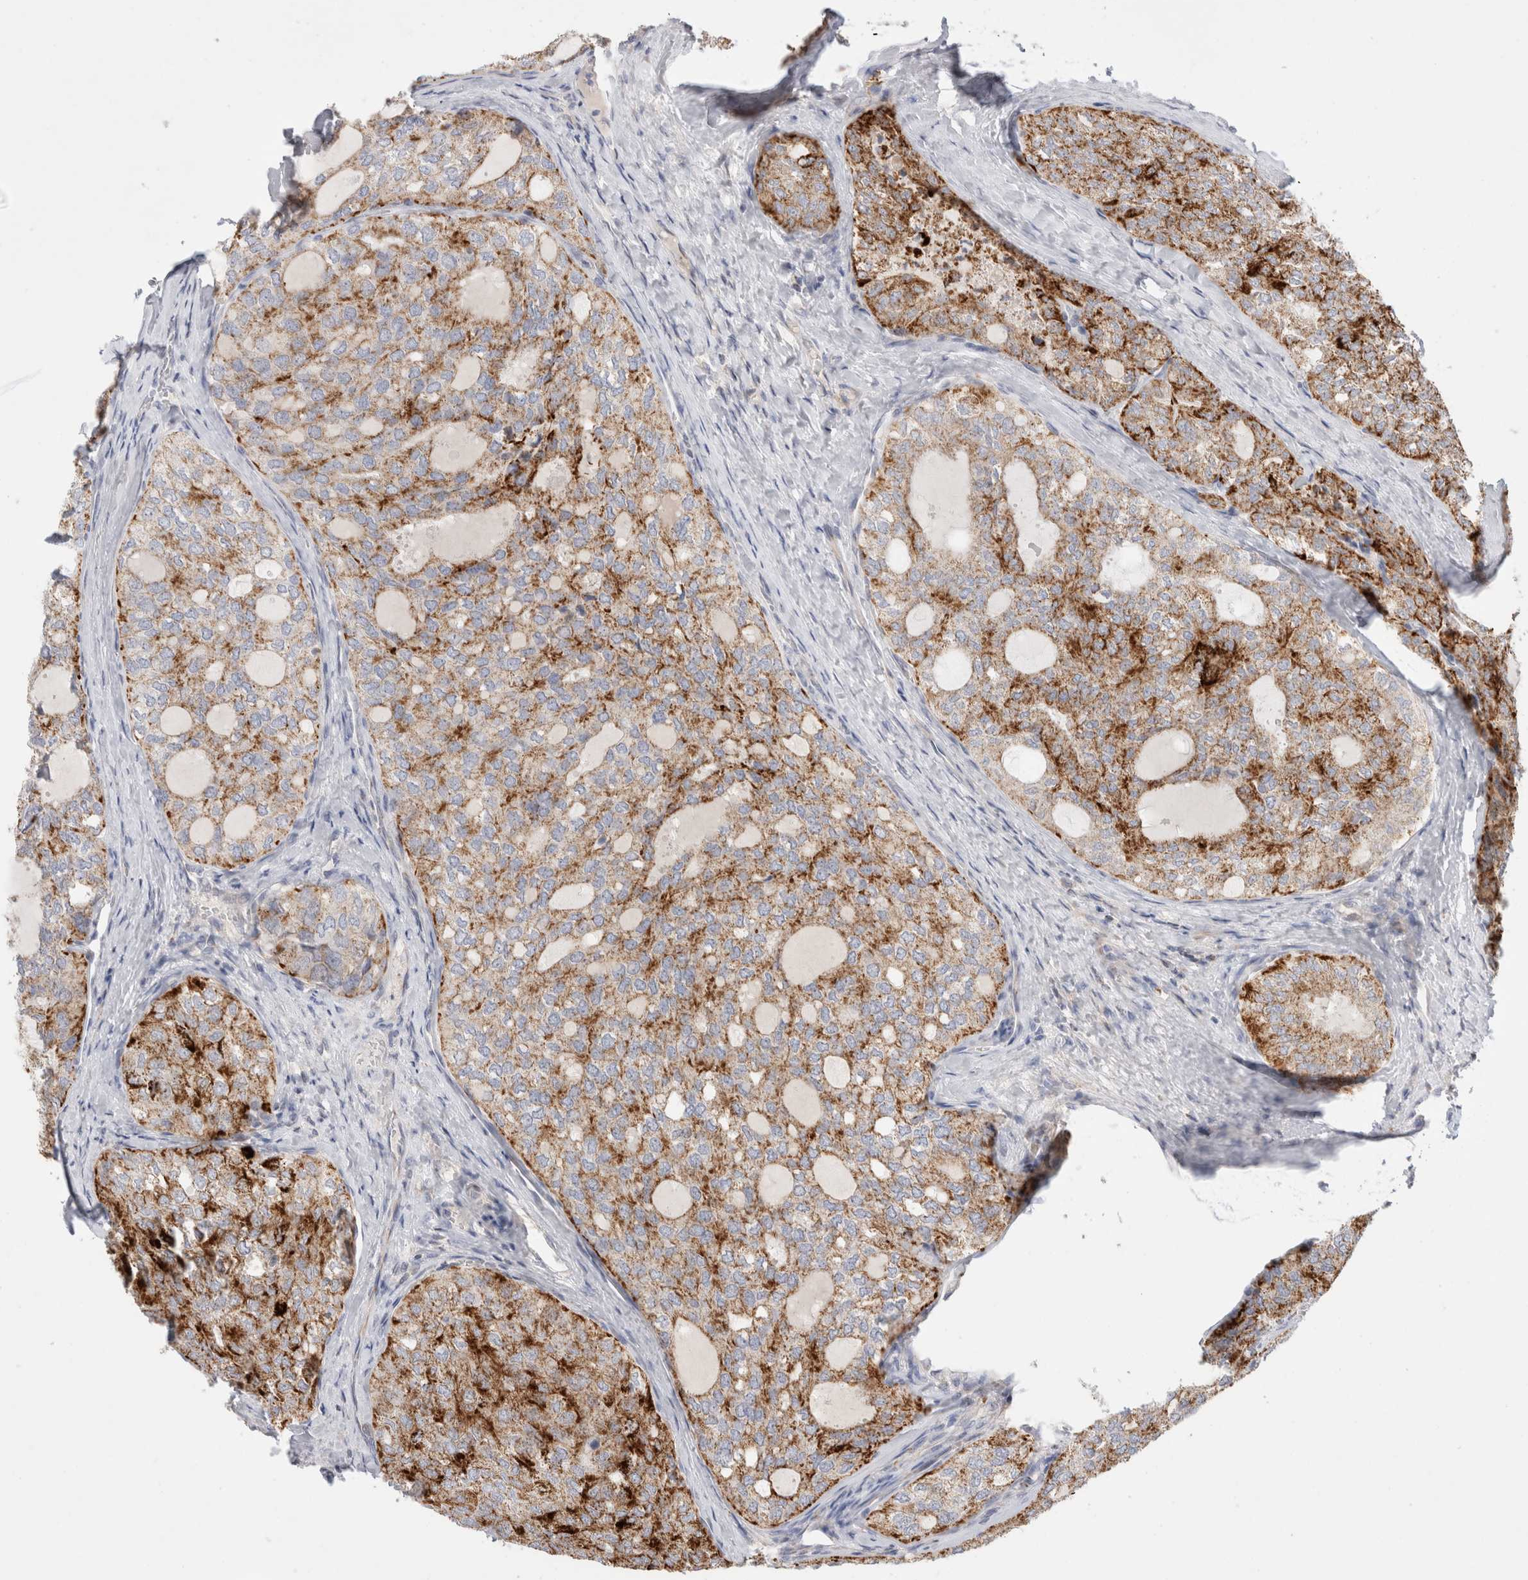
{"staining": {"intensity": "moderate", "quantity": ">75%", "location": "cytoplasmic/membranous"}, "tissue": "thyroid cancer", "cell_type": "Tumor cells", "image_type": "cancer", "snomed": [{"axis": "morphology", "description": "Follicular adenoma carcinoma, NOS"}, {"axis": "topography", "description": "Thyroid gland"}], "caption": "Protein staining of thyroid follicular adenoma carcinoma tissue shows moderate cytoplasmic/membranous positivity in approximately >75% of tumor cells. The staining was performed using DAB to visualize the protein expression in brown, while the nuclei were stained in blue with hematoxylin (Magnification: 20x).", "gene": "CHADL", "patient": {"sex": "male", "age": 75}}